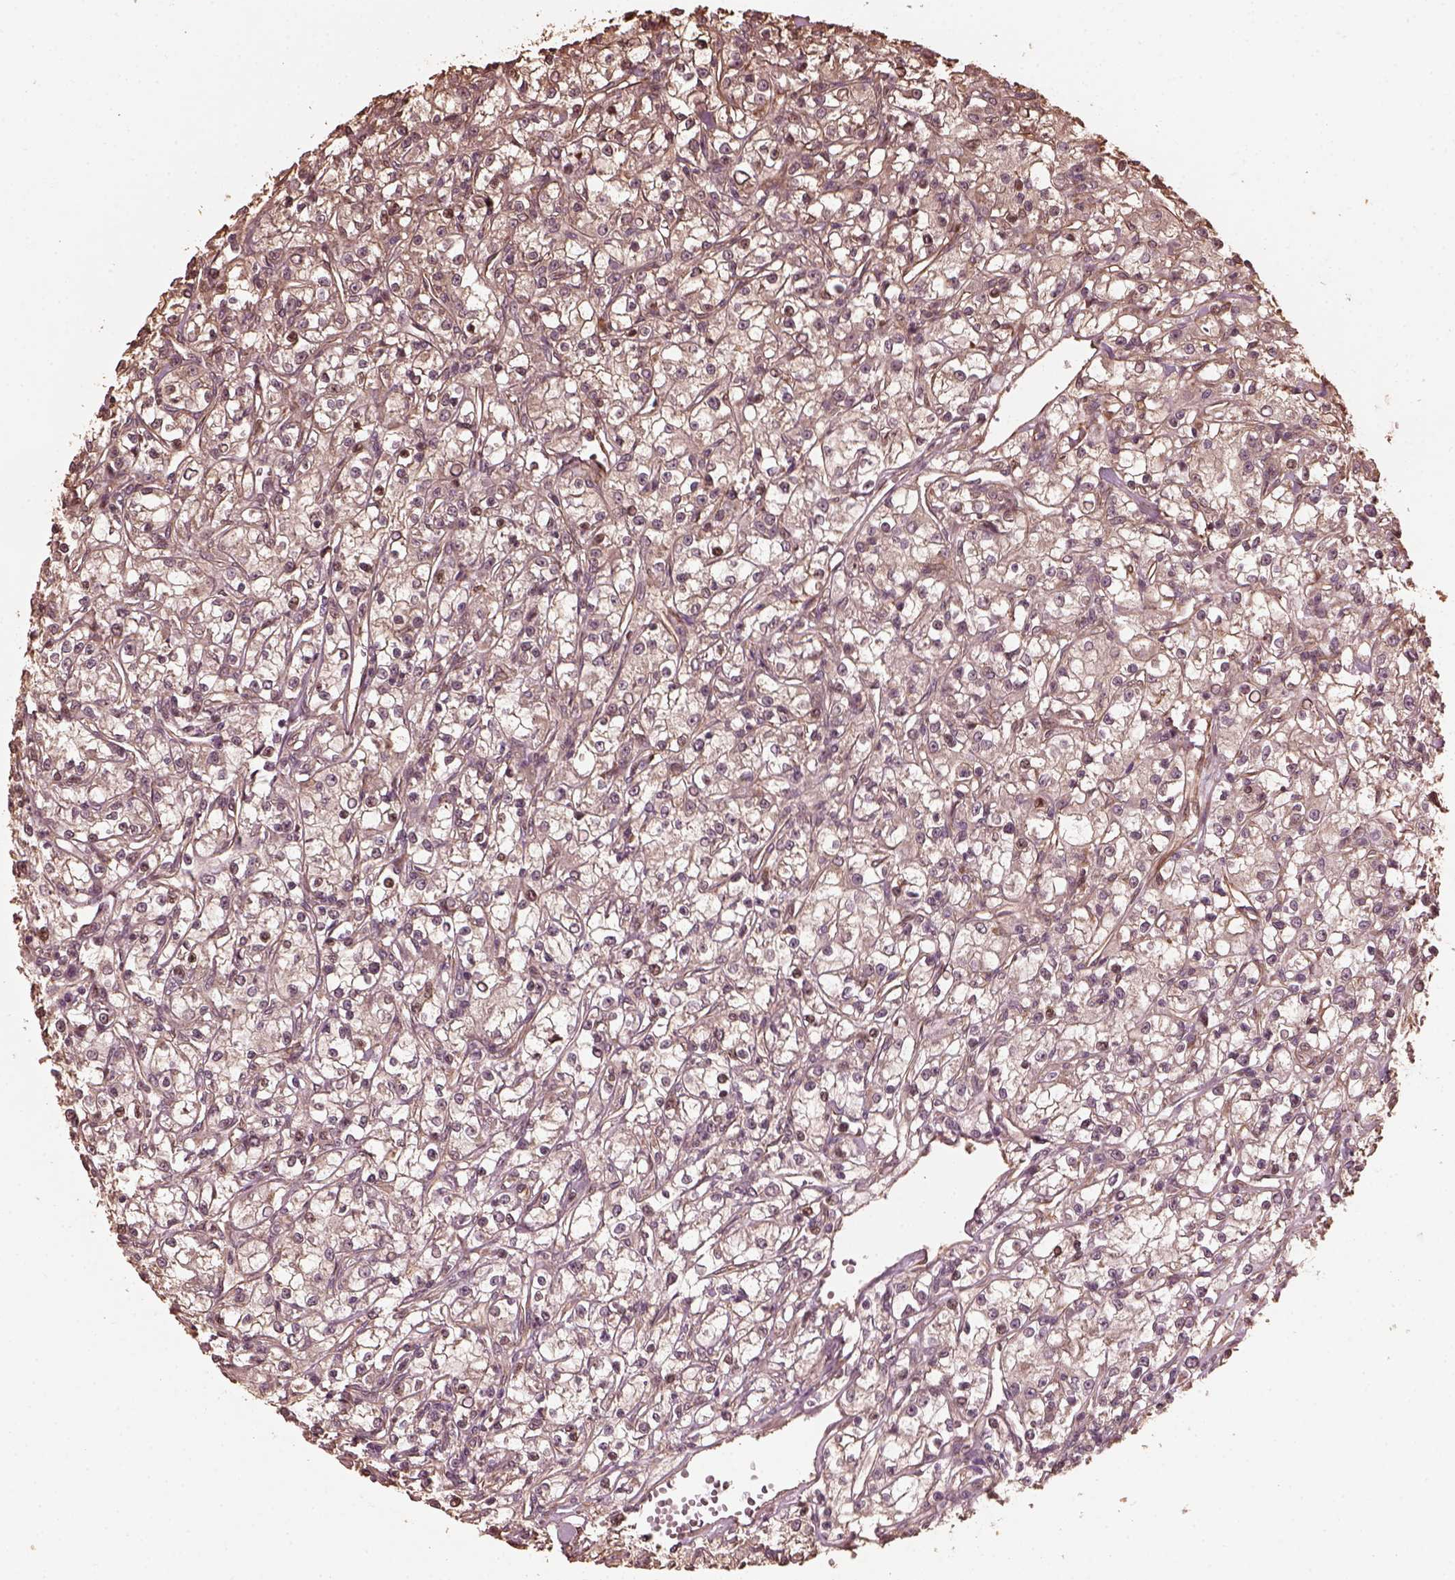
{"staining": {"intensity": "weak", "quantity": "25%-75%", "location": "cytoplasmic/membranous"}, "tissue": "renal cancer", "cell_type": "Tumor cells", "image_type": "cancer", "snomed": [{"axis": "morphology", "description": "Adenocarcinoma, NOS"}, {"axis": "topography", "description": "Kidney"}], "caption": "Protein staining of renal cancer (adenocarcinoma) tissue displays weak cytoplasmic/membranous expression in approximately 25%-75% of tumor cells.", "gene": "GTPBP1", "patient": {"sex": "female", "age": 59}}